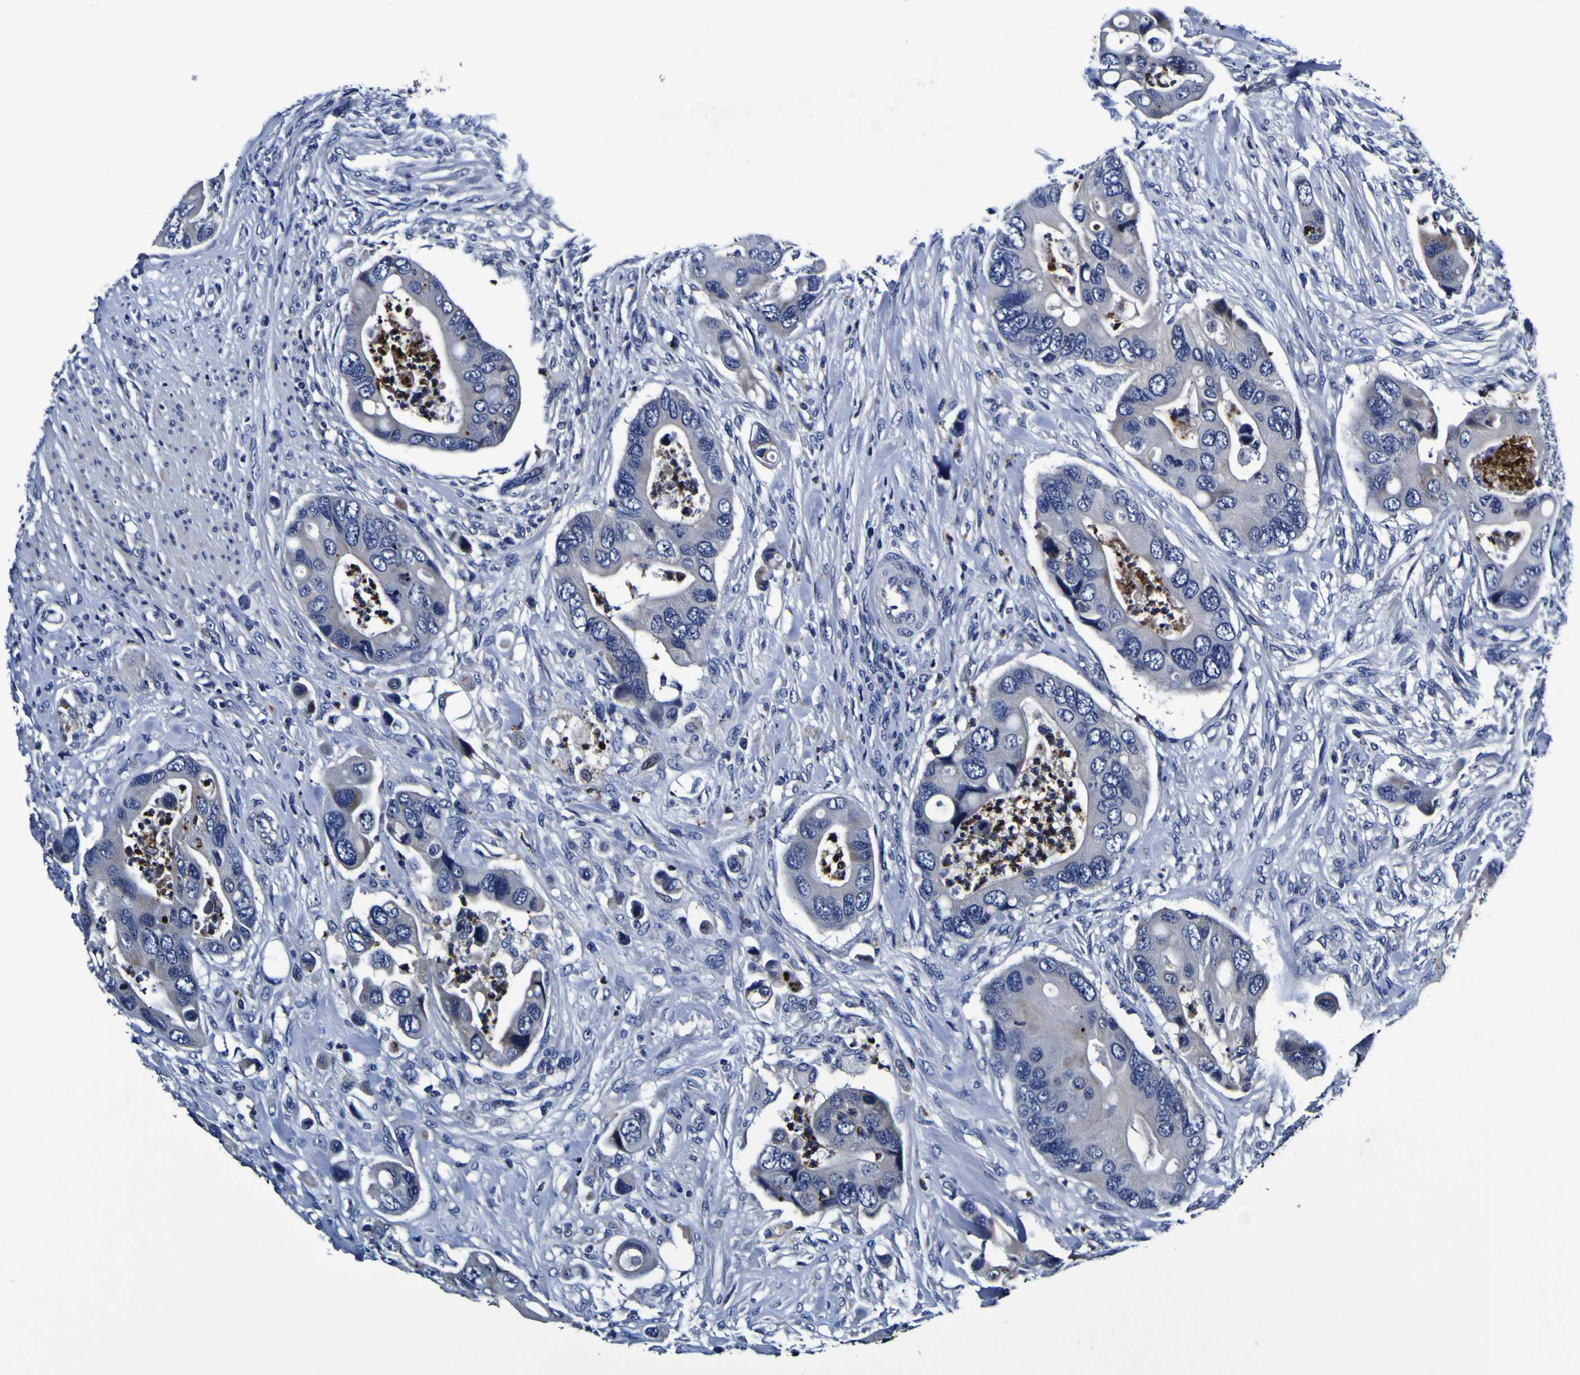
{"staining": {"intensity": "negative", "quantity": "none", "location": "none"}, "tissue": "colorectal cancer", "cell_type": "Tumor cells", "image_type": "cancer", "snomed": [{"axis": "morphology", "description": "Adenocarcinoma, NOS"}, {"axis": "topography", "description": "Rectum"}], "caption": "Immunohistochemistry image of neoplastic tissue: colorectal cancer (adenocarcinoma) stained with DAB shows no significant protein positivity in tumor cells.", "gene": "PANK4", "patient": {"sex": "female", "age": 57}}